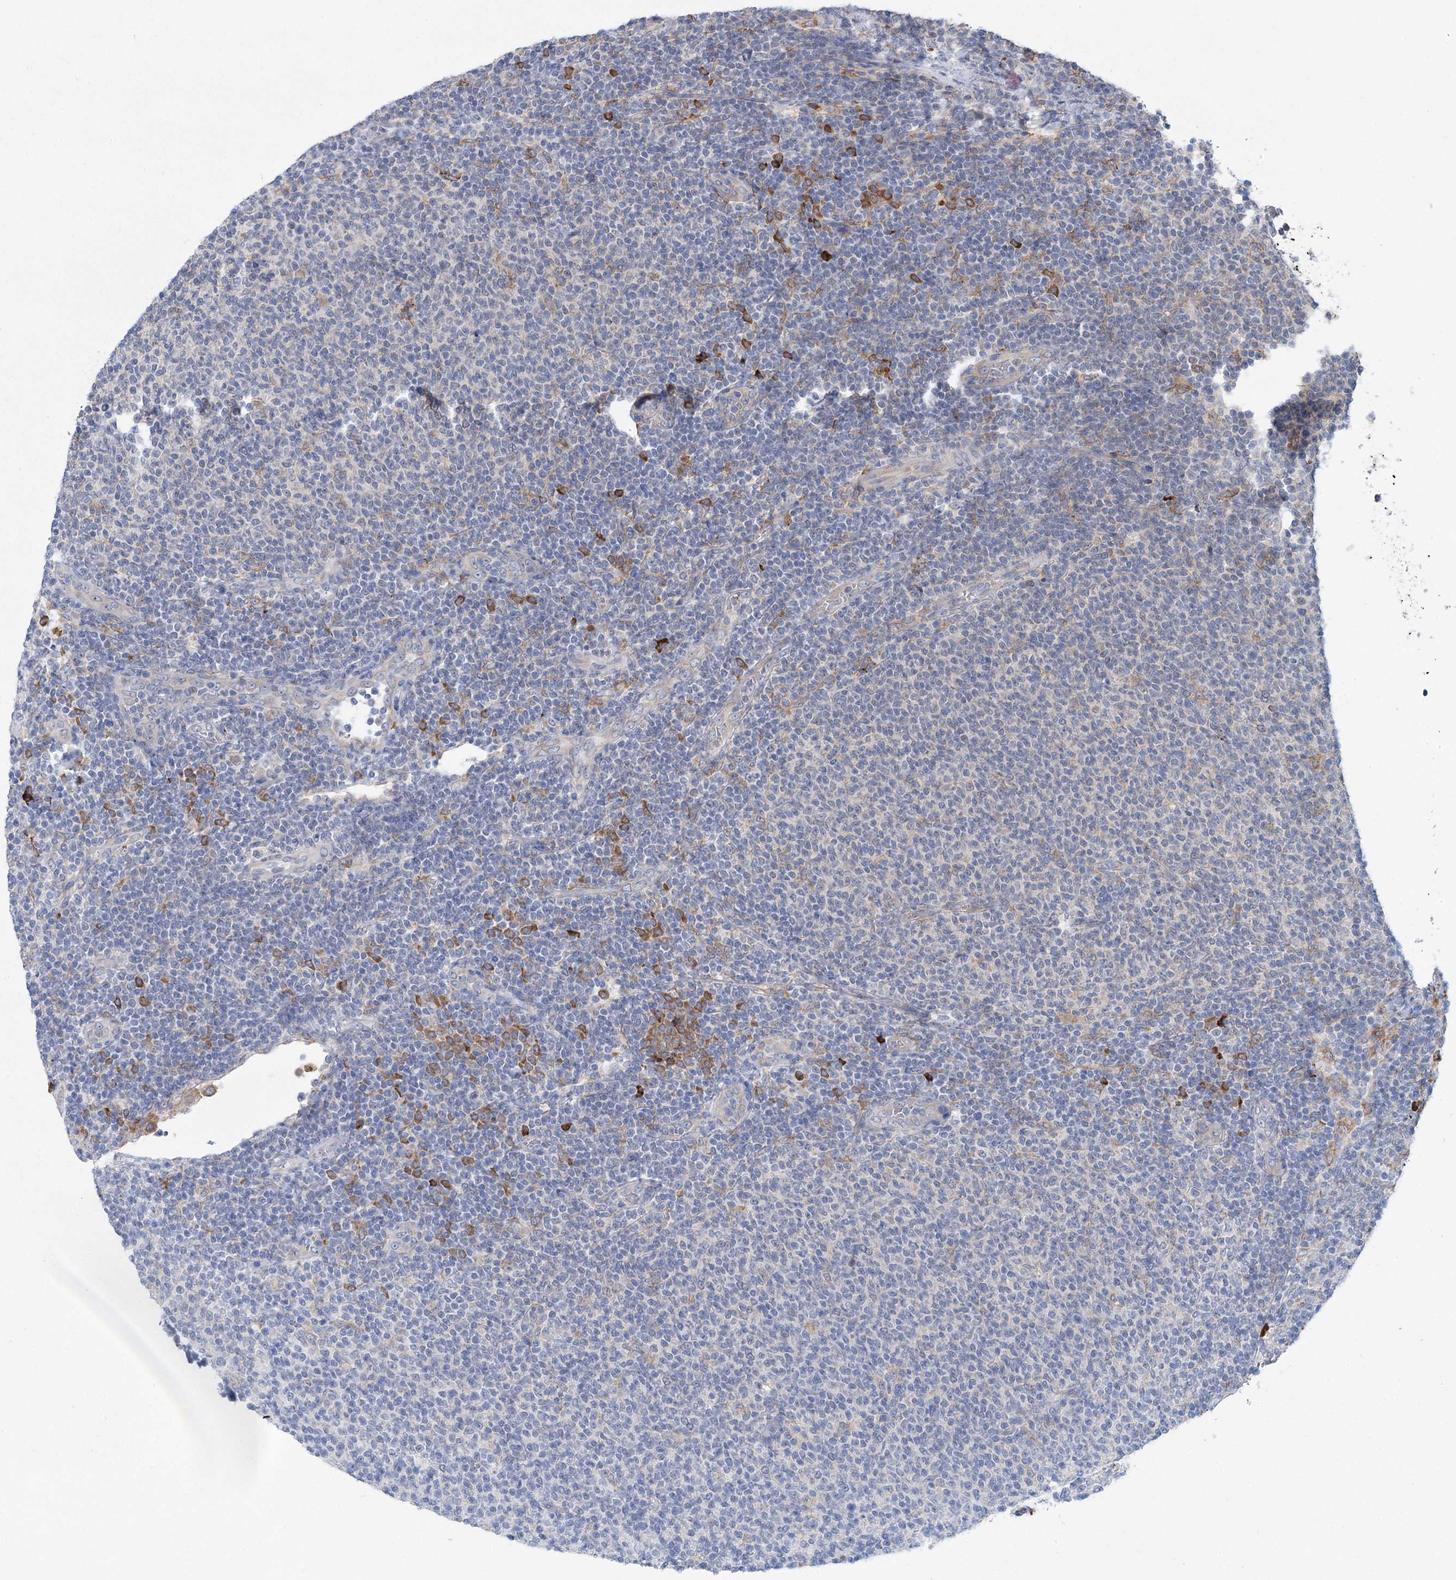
{"staining": {"intensity": "negative", "quantity": "none", "location": "none"}, "tissue": "lymphoma", "cell_type": "Tumor cells", "image_type": "cancer", "snomed": [{"axis": "morphology", "description": "Malignant lymphoma, non-Hodgkin's type, Low grade"}, {"axis": "topography", "description": "Lymph node"}], "caption": "This histopathology image is of lymphoma stained with immunohistochemistry (IHC) to label a protein in brown with the nuclei are counter-stained blue. There is no positivity in tumor cells.", "gene": "METTL24", "patient": {"sex": "male", "age": 66}}